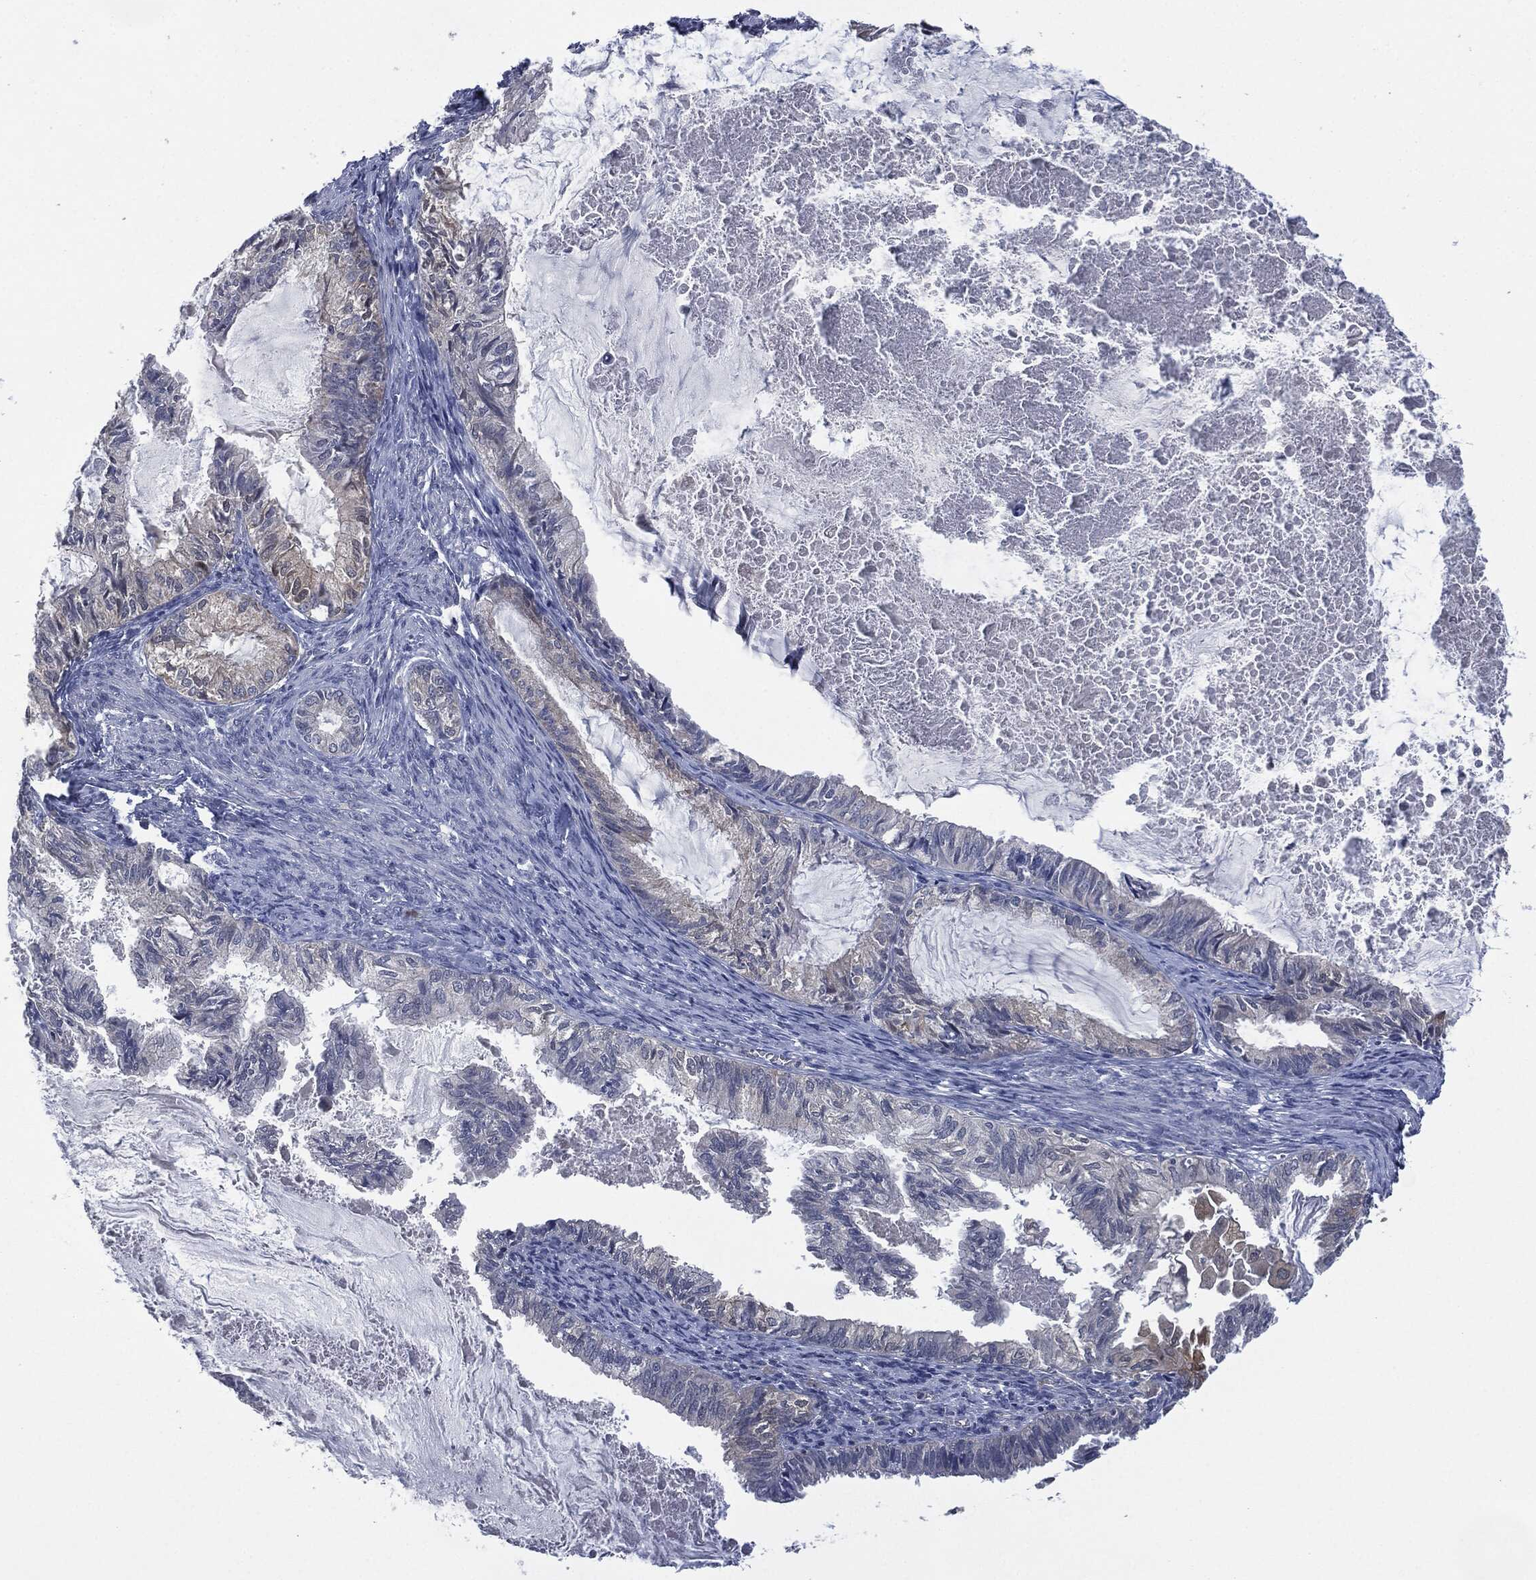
{"staining": {"intensity": "negative", "quantity": "none", "location": "none"}, "tissue": "endometrial cancer", "cell_type": "Tumor cells", "image_type": "cancer", "snomed": [{"axis": "morphology", "description": "Adenocarcinoma, NOS"}, {"axis": "topography", "description": "Endometrium"}], "caption": "This is a histopathology image of IHC staining of adenocarcinoma (endometrial), which shows no expression in tumor cells.", "gene": "IL1RN", "patient": {"sex": "female", "age": 86}}